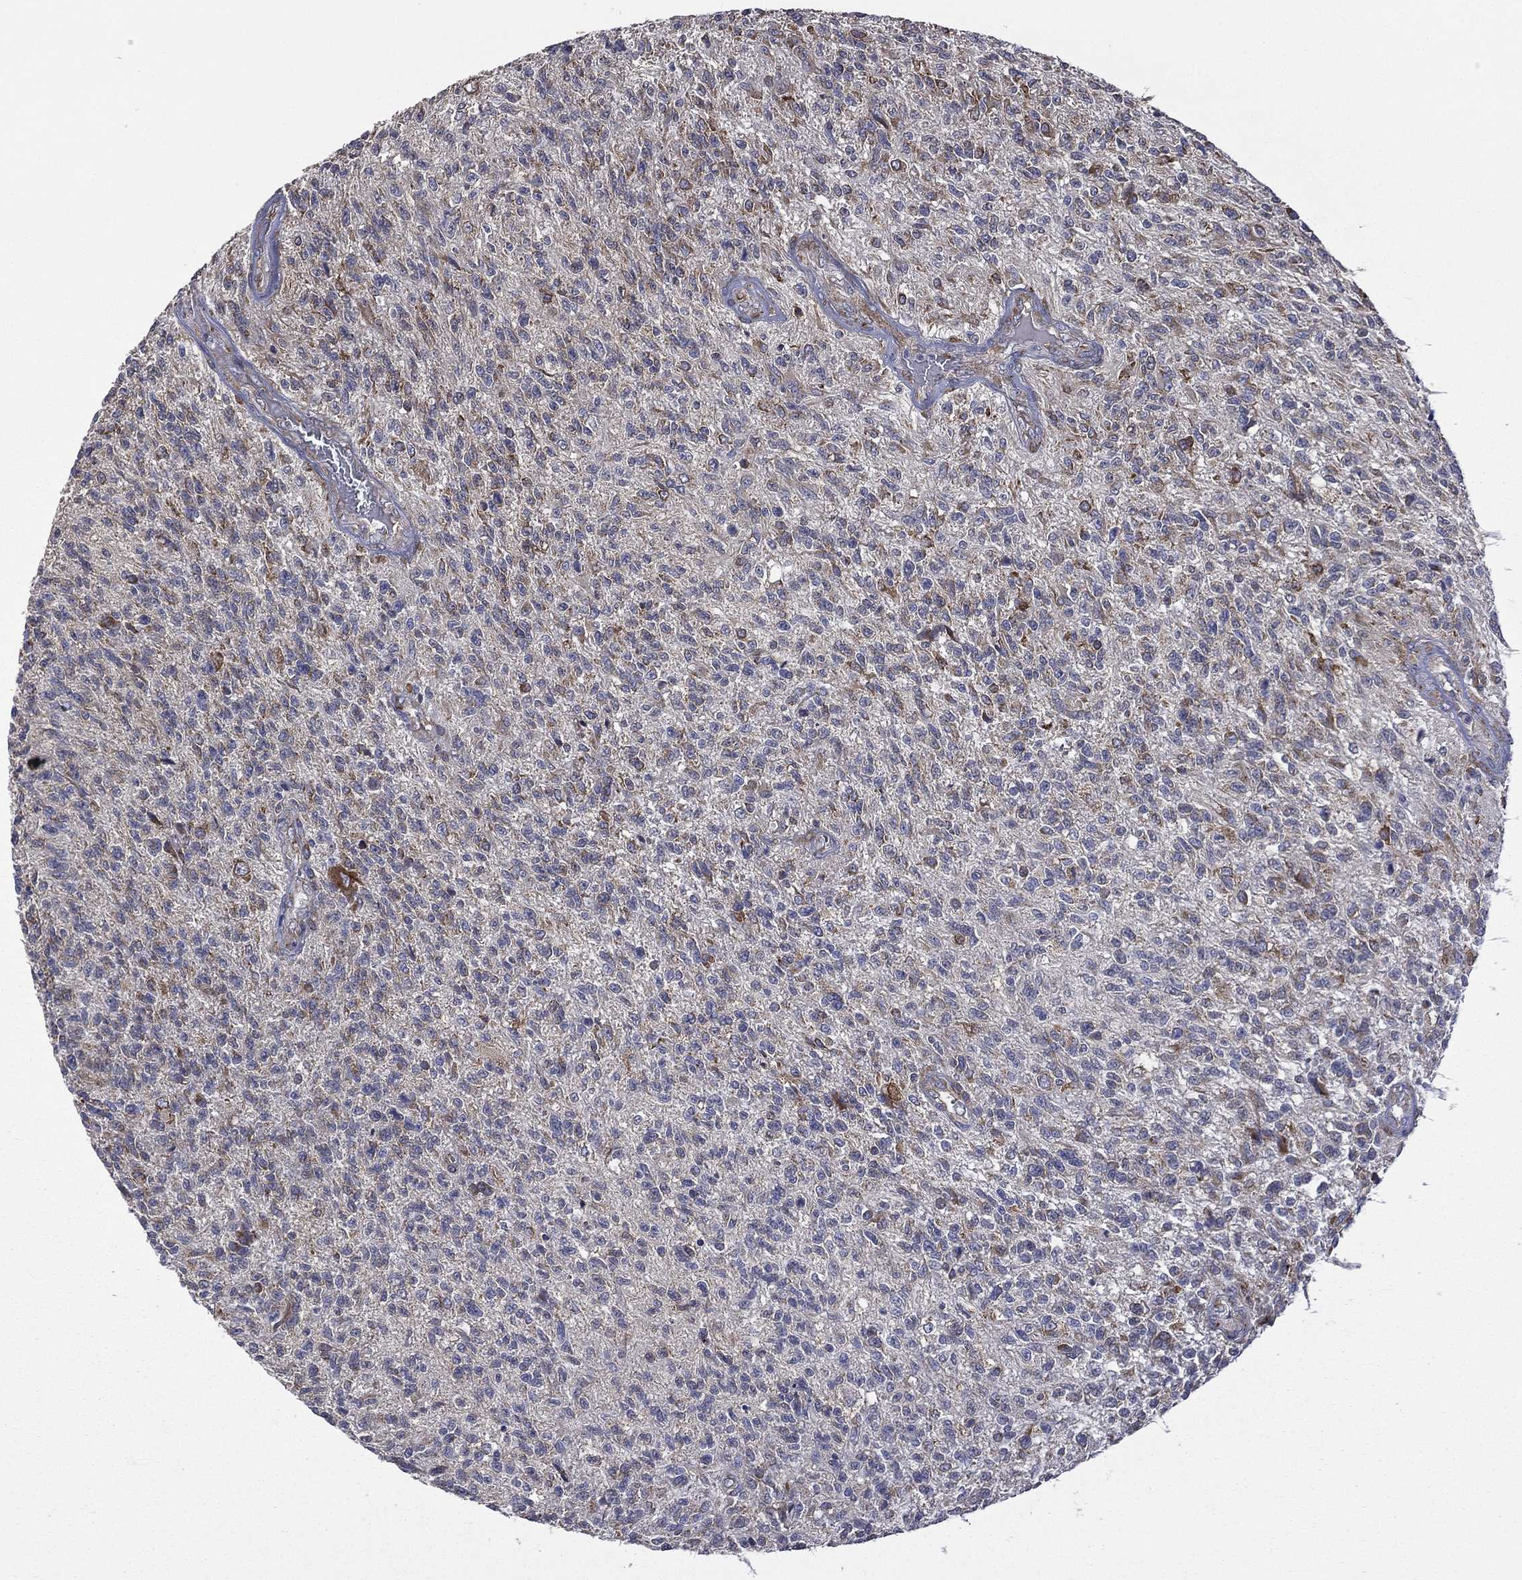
{"staining": {"intensity": "moderate", "quantity": "<25%", "location": "cytoplasmic/membranous"}, "tissue": "glioma", "cell_type": "Tumor cells", "image_type": "cancer", "snomed": [{"axis": "morphology", "description": "Glioma, malignant, High grade"}, {"axis": "topography", "description": "Brain"}], "caption": "Moderate cytoplasmic/membranous positivity for a protein is identified in approximately <25% of tumor cells of malignant glioma (high-grade) using immunohistochemistry (IHC).", "gene": "C20orf96", "patient": {"sex": "male", "age": 56}}